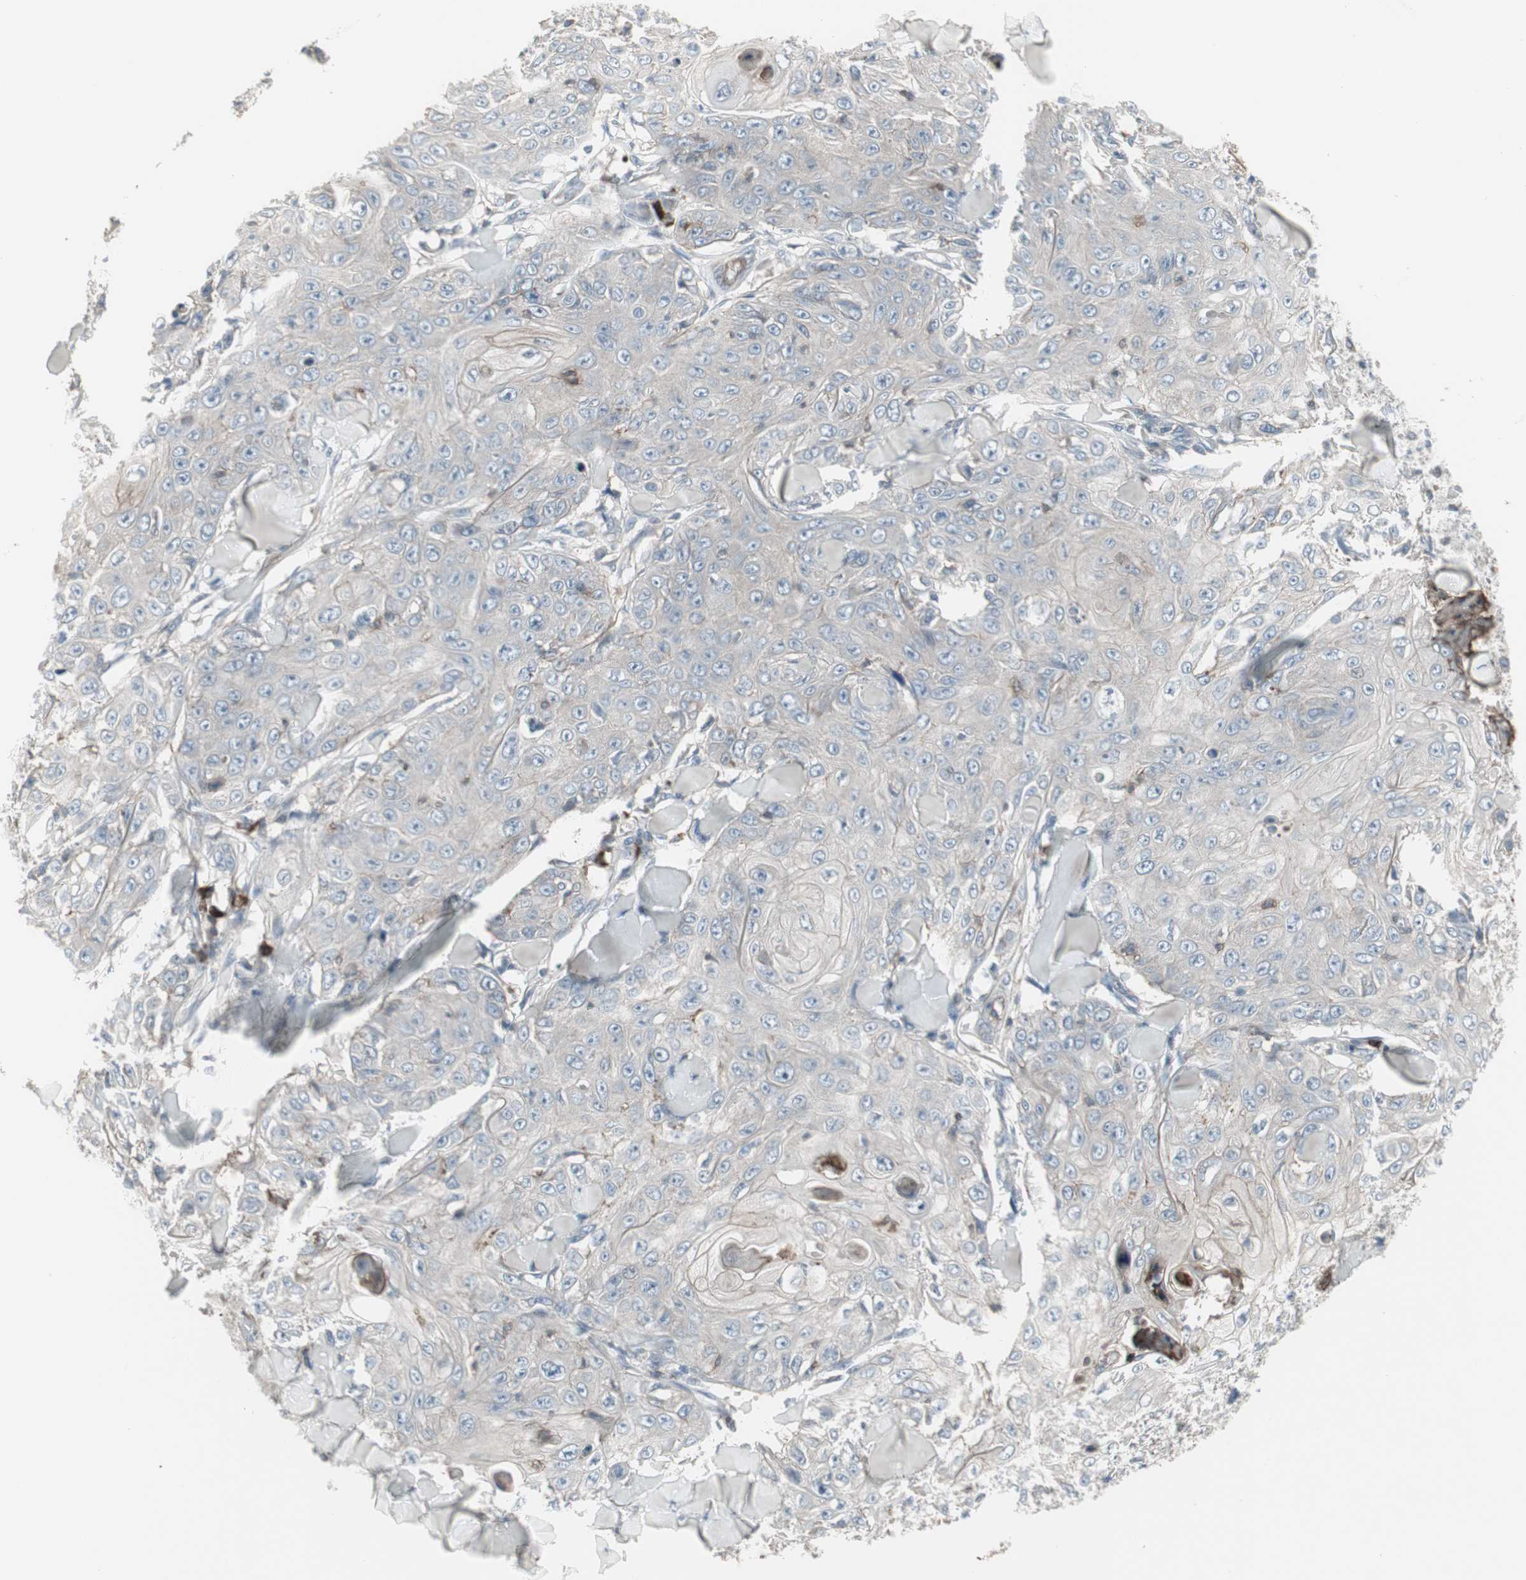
{"staining": {"intensity": "weak", "quantity": "25%-75%", "location": "cytoplasmic/membranous"}, "tissue": "skin cancer", "cell_type": "Tumor cells", "image_type": "cancer", "snomed": [{"axis": "morphology", "description": "Squamous cell carcinoma, NOS"}, {"axis": "topography", "description": "Skin"}], "caption": "The immunohistochemical stain shows weak cytoplasmic/membranous staining in tumor cells of skin squamous cell carcinoma tissue.", "gene": "ZSCAN32", "patient": {"sex": "male", "age": 86}}